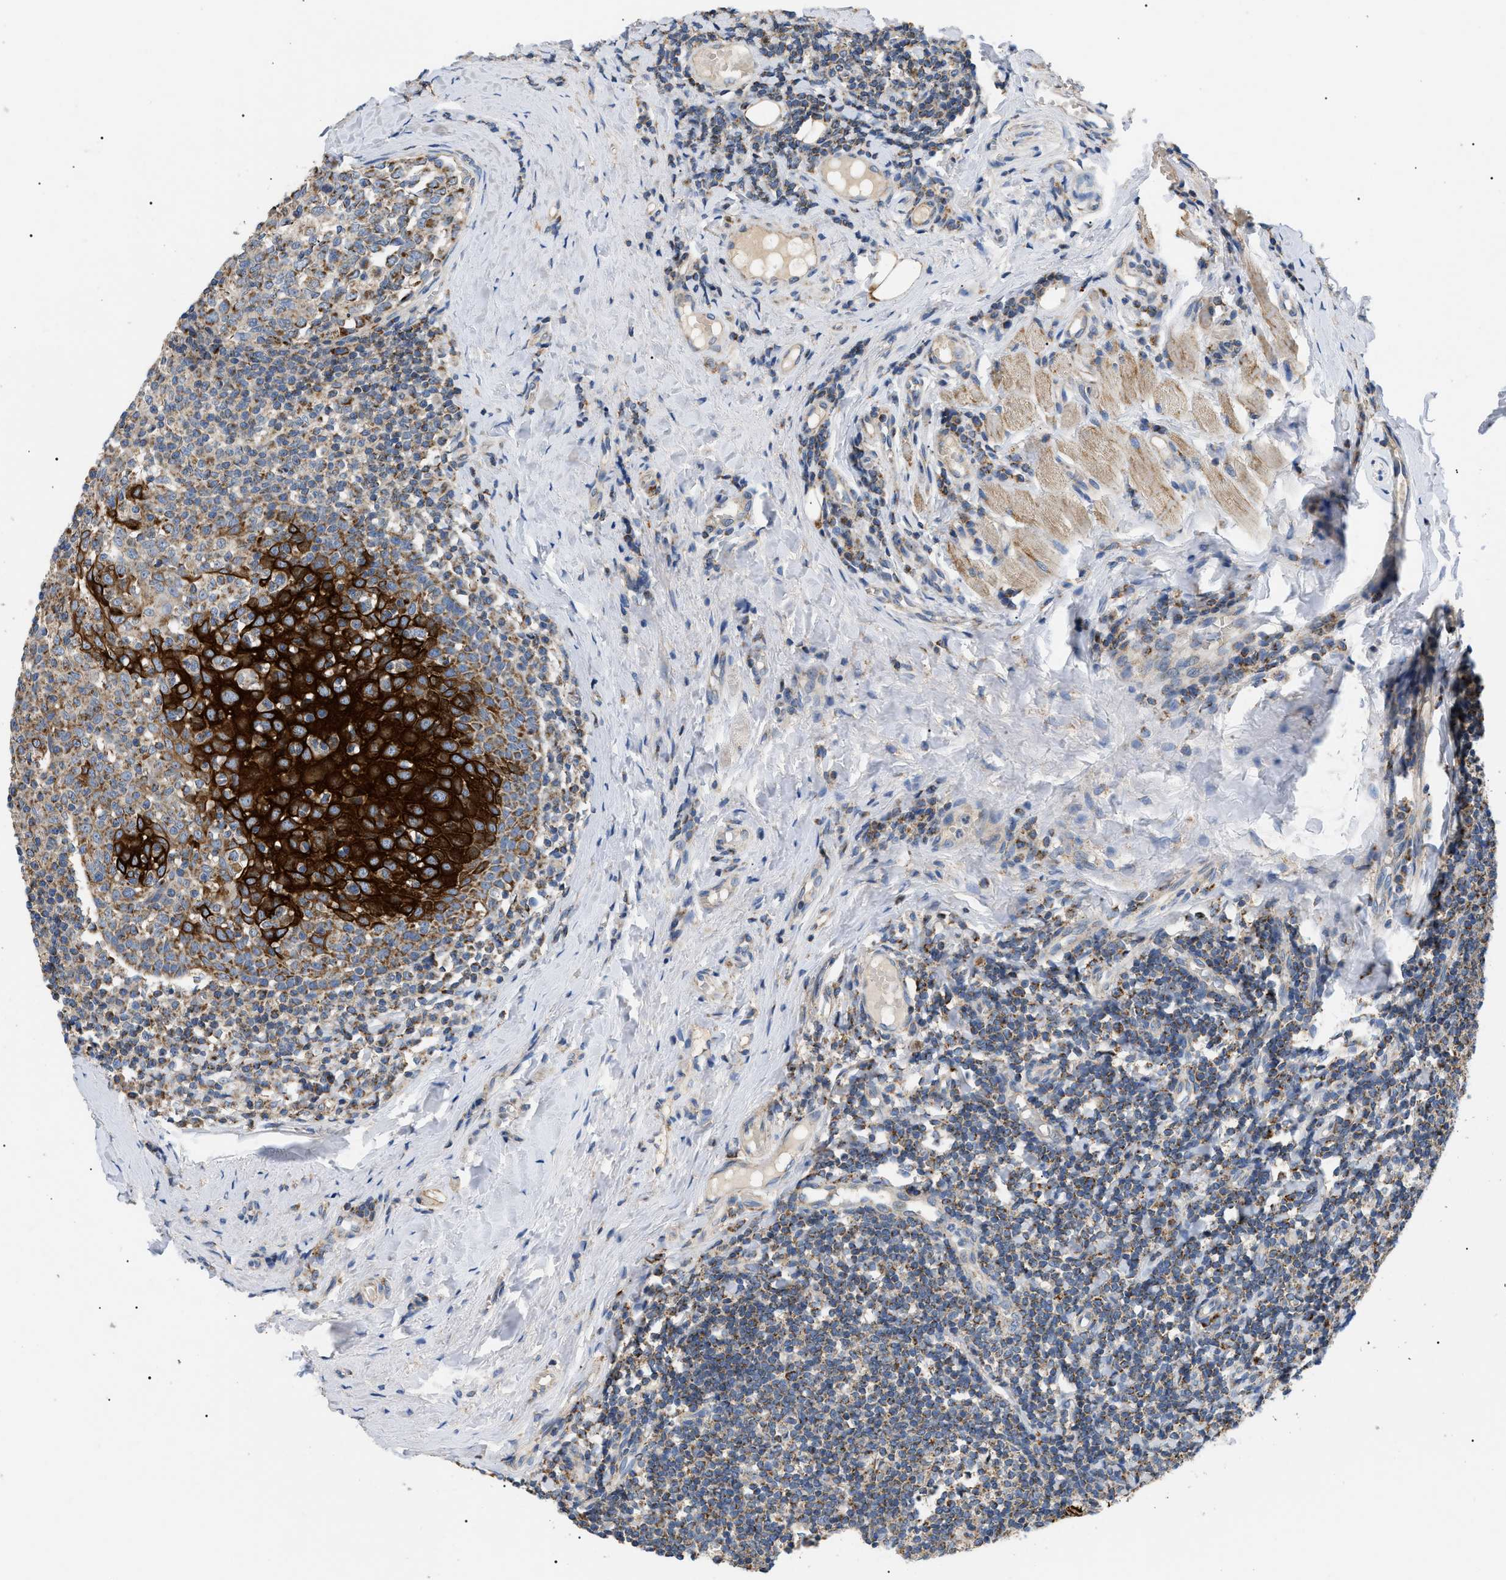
{"staining": {"intensity": "moderate", "quantity": "25%-75%", "location": "cytoplasmic/membranous"}, "tissue": "tonsil", "cell_type": "Germinal center cells", "image_type": "normal", "snomed": [{"axis": "morphology", "description": "Normal tissue, NOS"}, {"axis": "topography", "description": "Tonsil"}], "caption": "Immunohistochemical staining of normal tonsil reveals medium levels of moderate cytoplasmic/membranous expression in about 25%-75% of germinal center cells.", "gene": "TOMM6", "patient": {"sex": "female", "age": 19}}